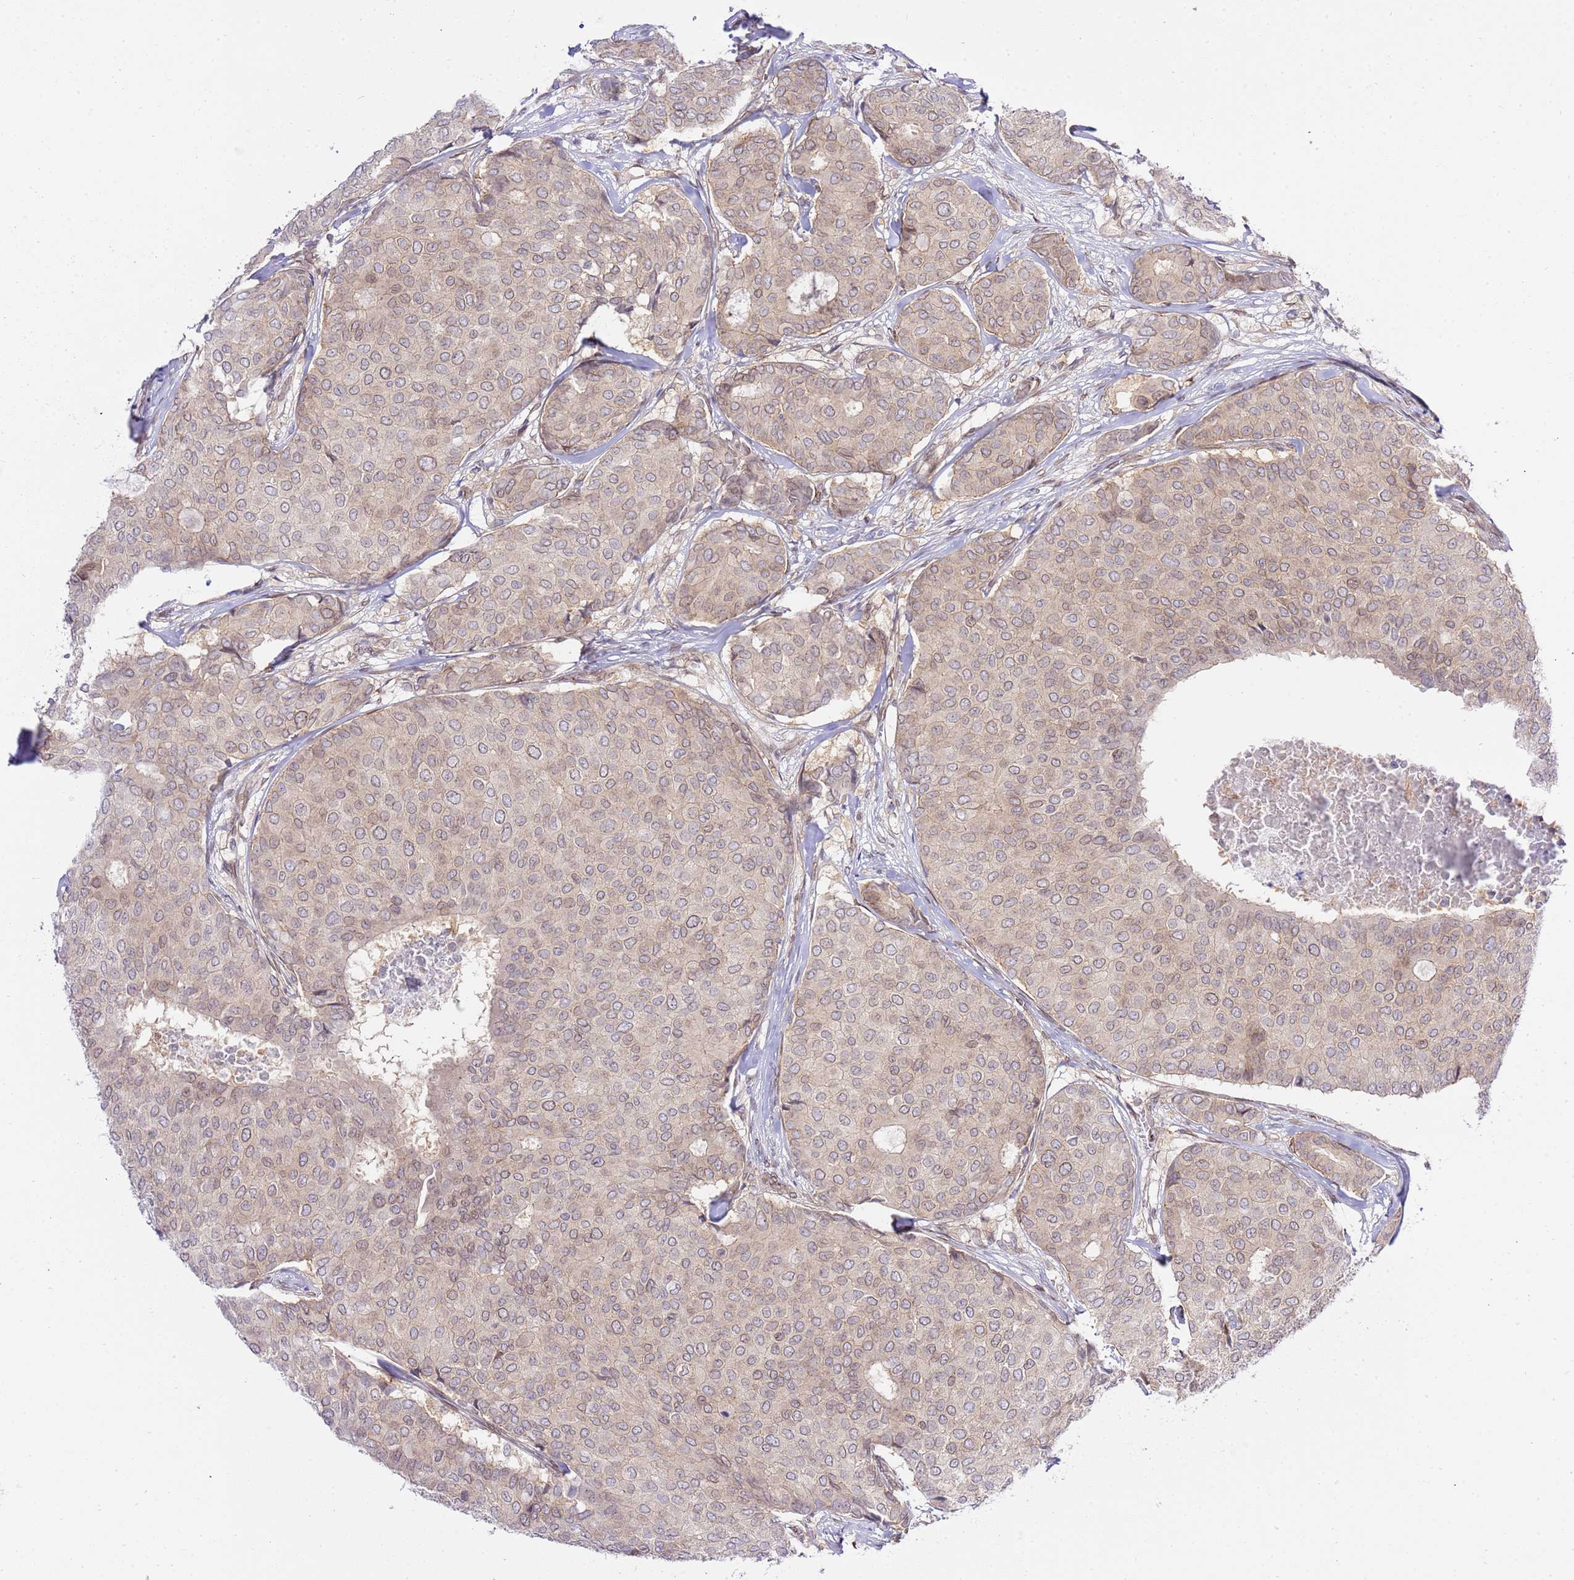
{"staining": {"intensity": "weak", "quantity": "25%-75%", "location": "cytoplasmic/membranous,nuclear"}, "tissue": "breast cancer", "cell_type": "Tumor cells", "image_type": "cancer", "snomed": [{"axis": "morphology", "description": "Duct carcinoma"}, {"axis": "topography", "description": "Breast"}], "caption": "Immunohistochemistry of human breast invasive ductal carcinoma demonstrates low levels of weak cytoplasmic/membranous and nuclear positivity in approximately 25%-75% of tumor cells.", "gene": "TRIM37", "patient": {"sex": "female", "age": 75}}